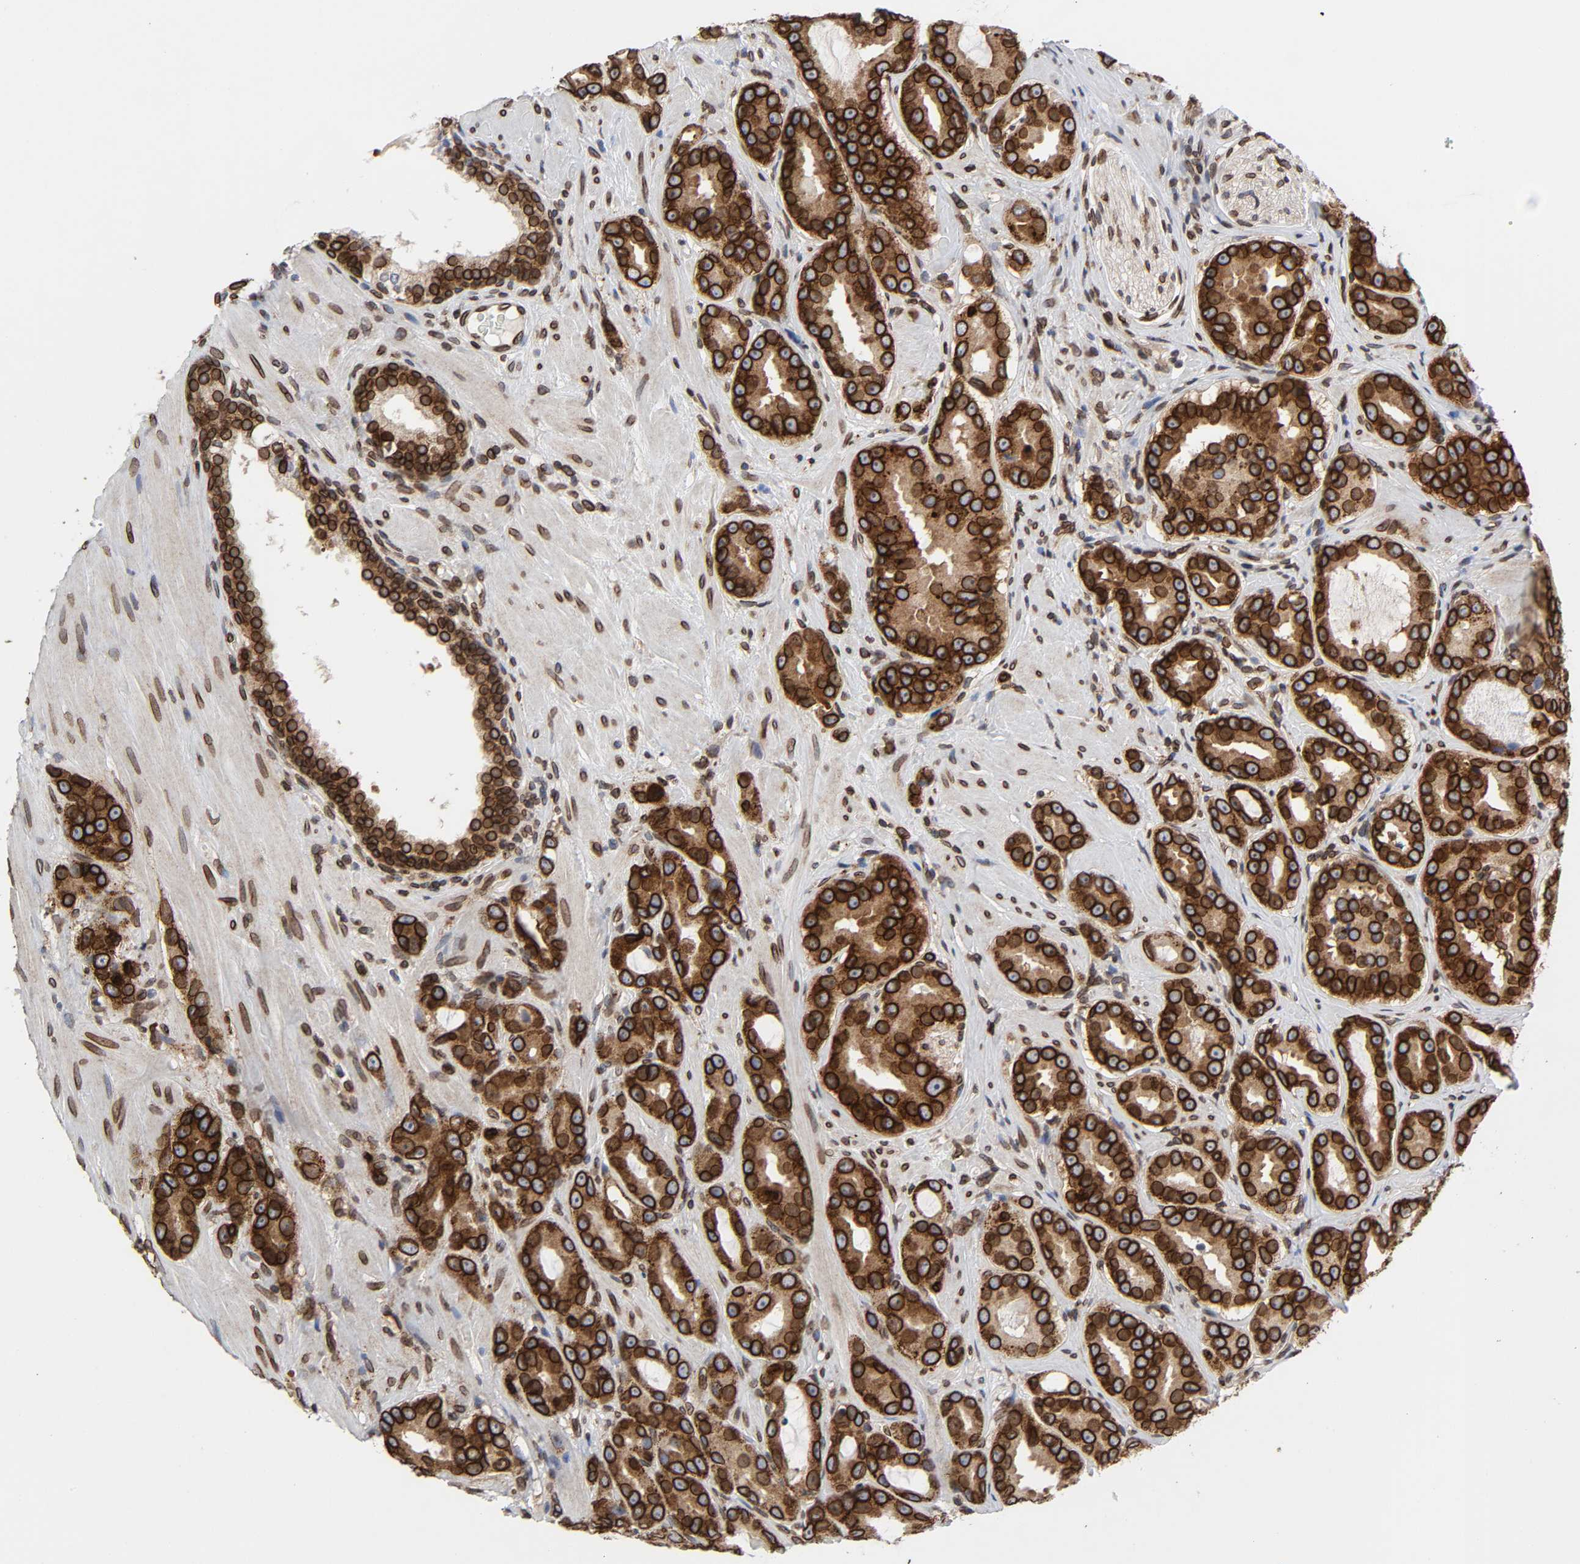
{"staining": {"intensity": "strong", "quantity": ">75%", "location": "cytoplasmic/membranous,nuclear"}, "tissue": "prostate cancer", "cell_type": "Tumor cells", "image_type": "cancer", "snomed": [{"axis": "morphology", "description": "Adenocarcinoma, Low grade"}, {"axis": "topography", "description": "Prostate"}], "caption": "Immunohistochemical staining of human prostate cancer shows strong cytoplasmic/membranous and nuclear protein staining in about >75% of tumor cells.", "gene": "RANGAP1", "patient": {"sex": "male", "age": 59}}